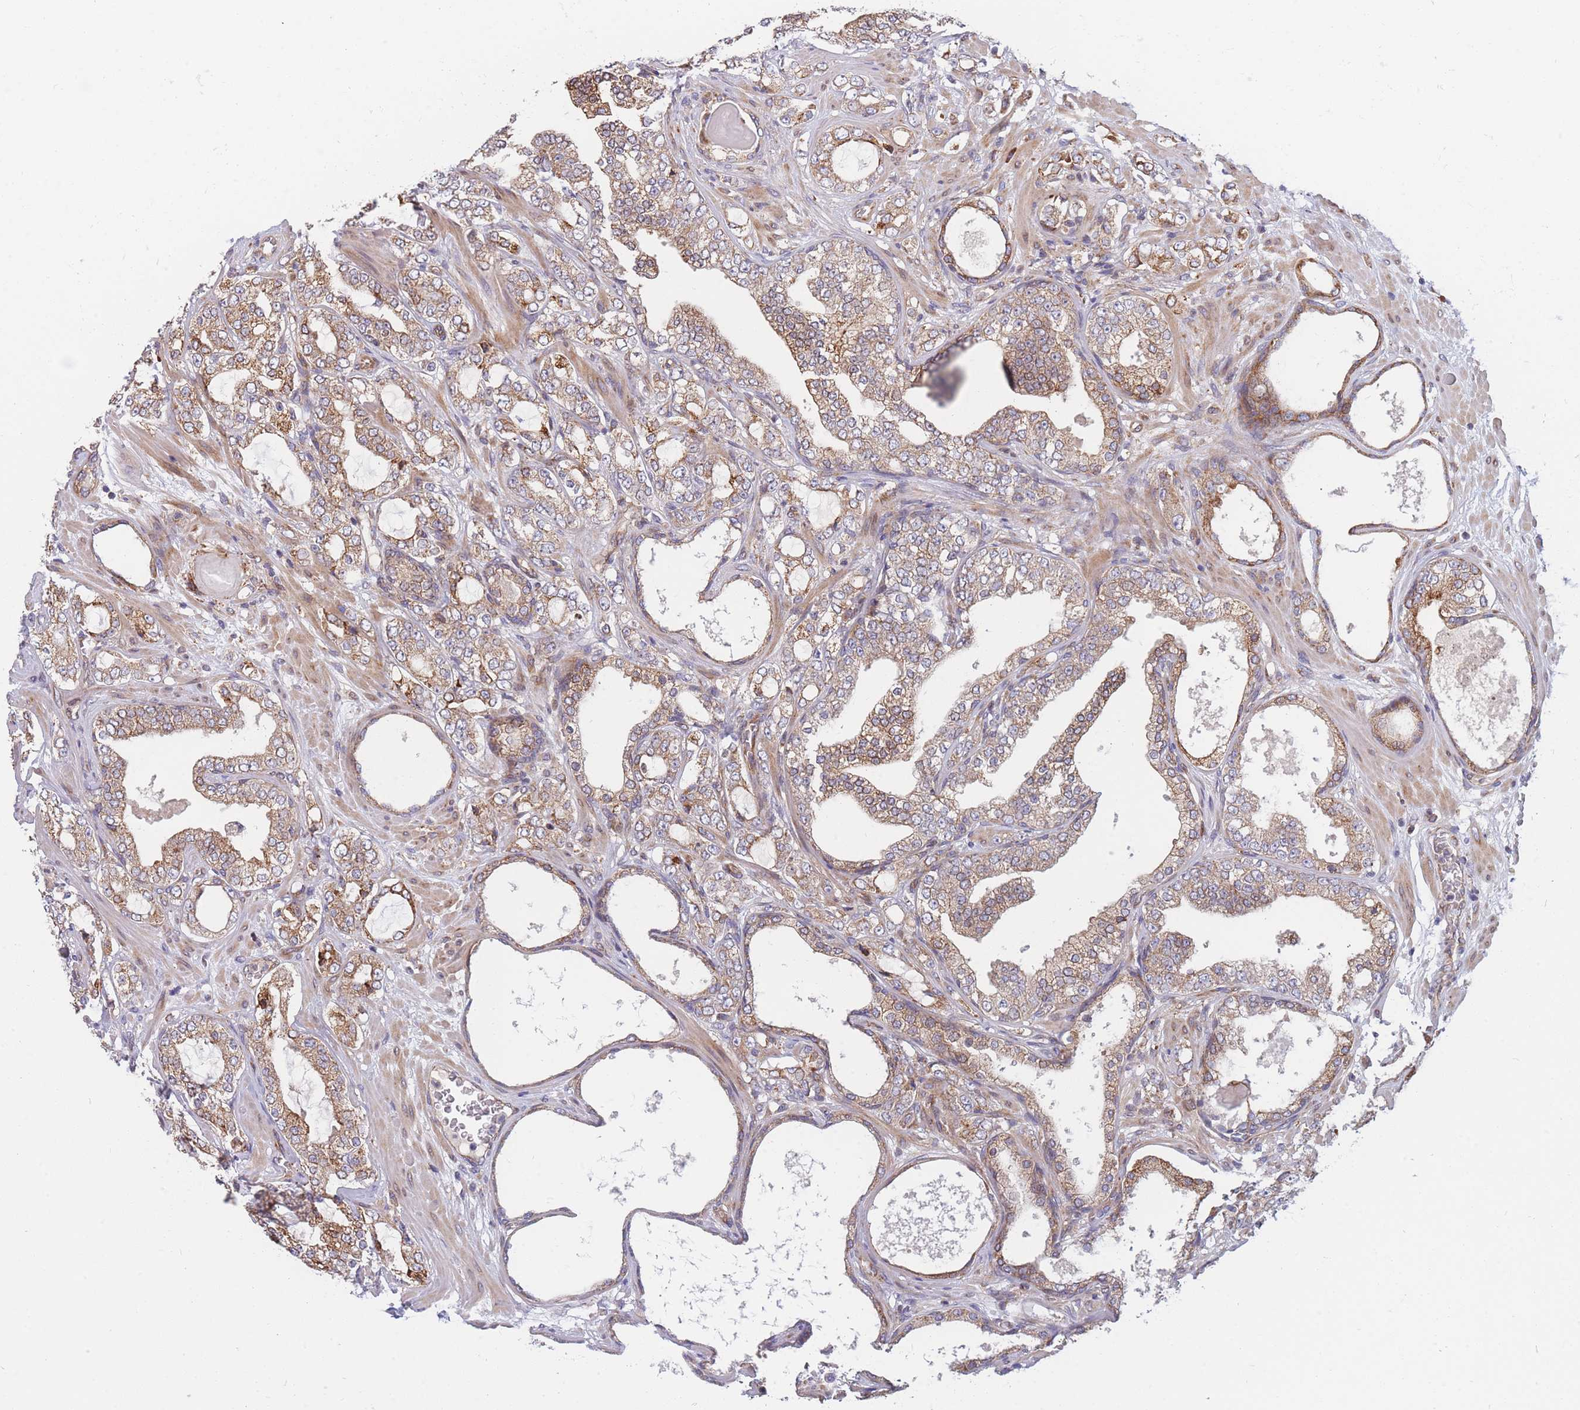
{"staining": {"intensity": "moderate", "quantity": ">75%", "location": "cytoplasmic/membranous"}, "tissue": "prostate cancer", "cell_type": "Tumor cells", "image_type": "cancer", "snomed": [{"axis": "morphology", "description": "Adenocarcinoma, High grade"}, {"axis": "topography", "description": "Prostate"}], "caption": "About >75% of tumor cells in high-grade adenocarcinoma (prostate) show moderate cytoplasmic/membranous protein staining as visualized by brown immunohistochemical staining.", "gene": "TMEM131L", "patient": {"sex": "male", "age": 64}}